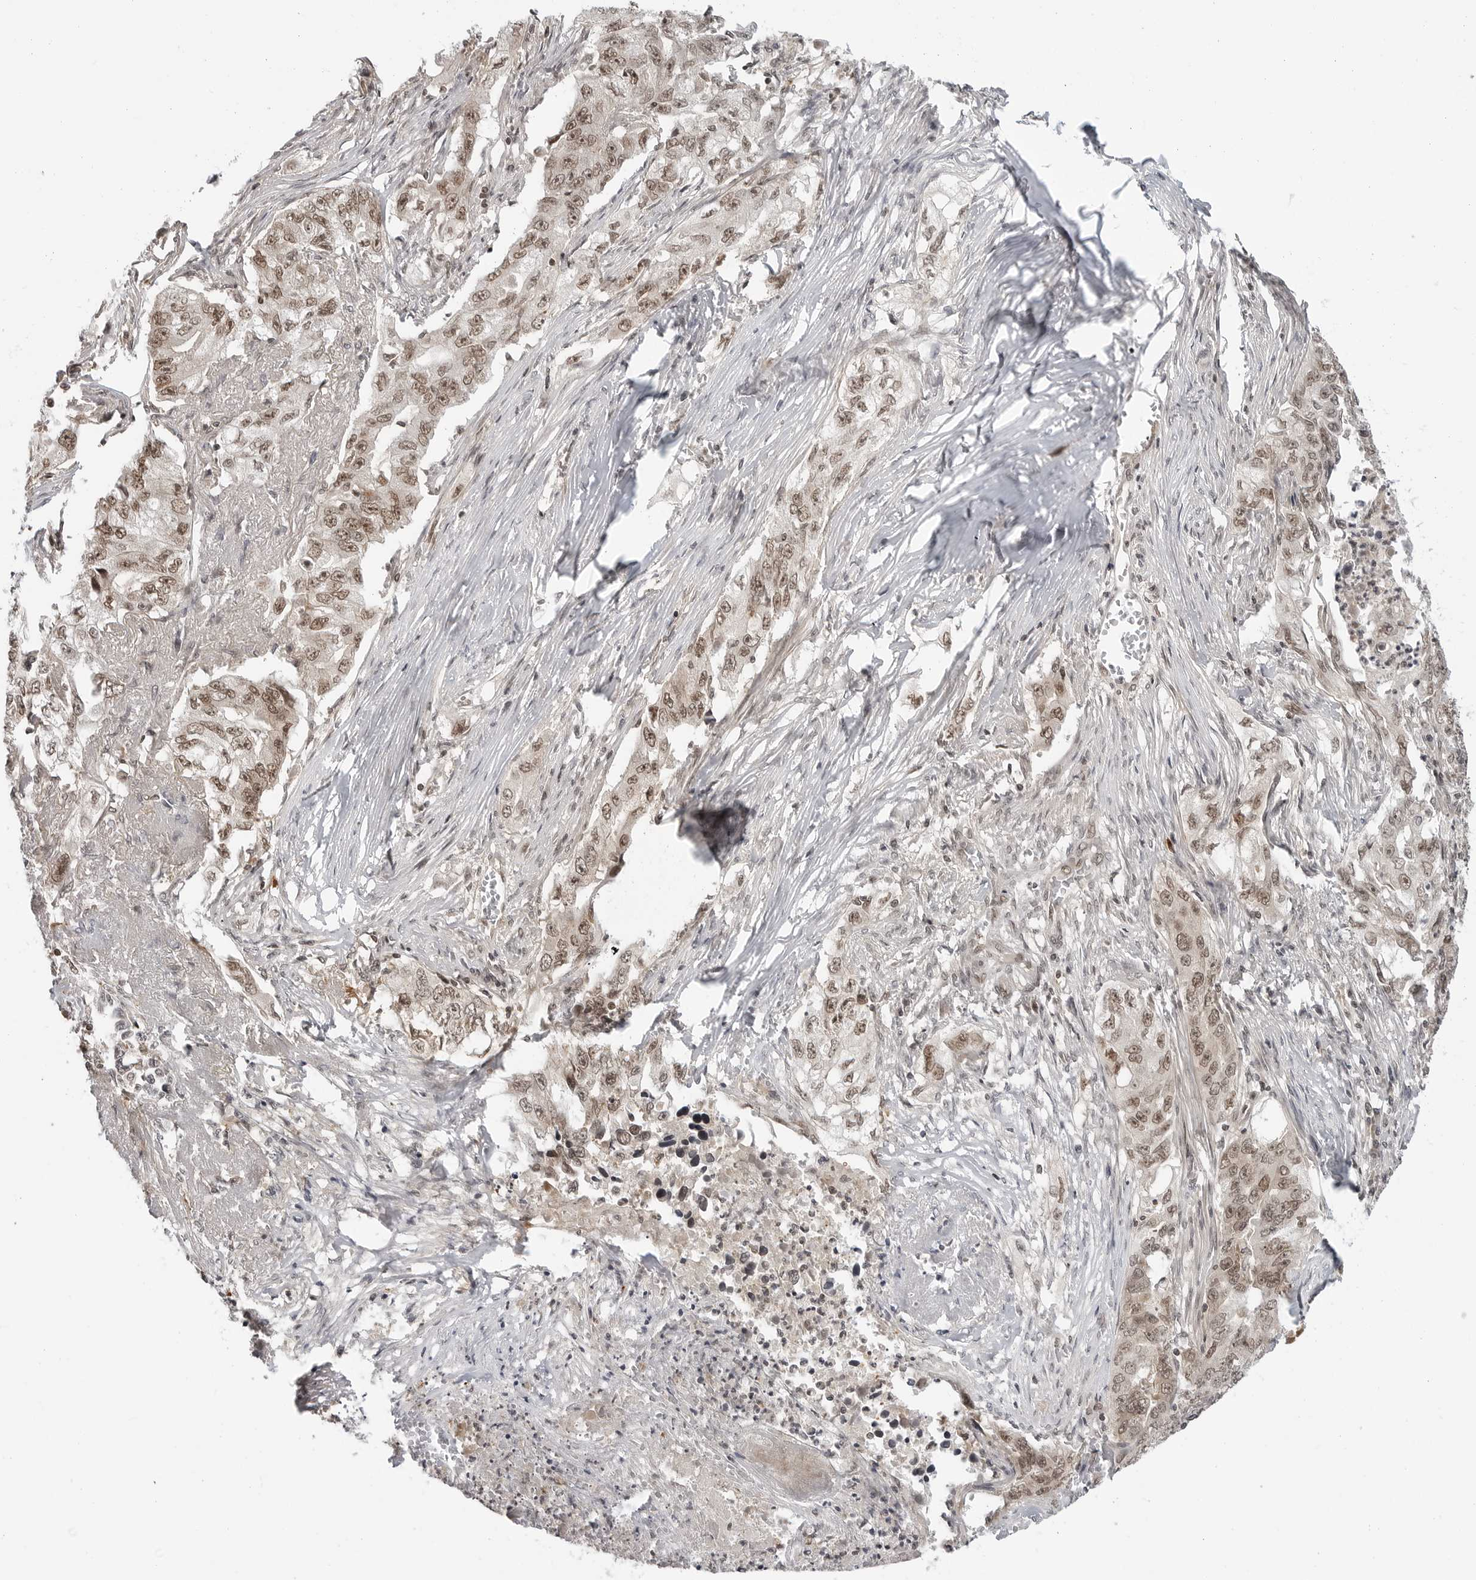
{"staining": {"intensity": "moderate", "quantity": ">75%", "location": "cytoplasmic/membranous,nuclear"}, "tissue": "lung cancer", "cell_type": "Tumor cells", "image_type": "cancer", "snomed": [{"axis": "morphology", "description": "Adenocarcinoma, NOS"}, {"axis": "topography", "description": "Lung"}], "caption": "DAB (3,3'-diaminobenzidine) immunohistochemical staining of lung cancer shows moderate cytoplasmic/membranous and nuclear protein positivity in about >75% of tumor cells.", "gene": "C8orf33", "patient": {"sex": "female", "age": 51}}